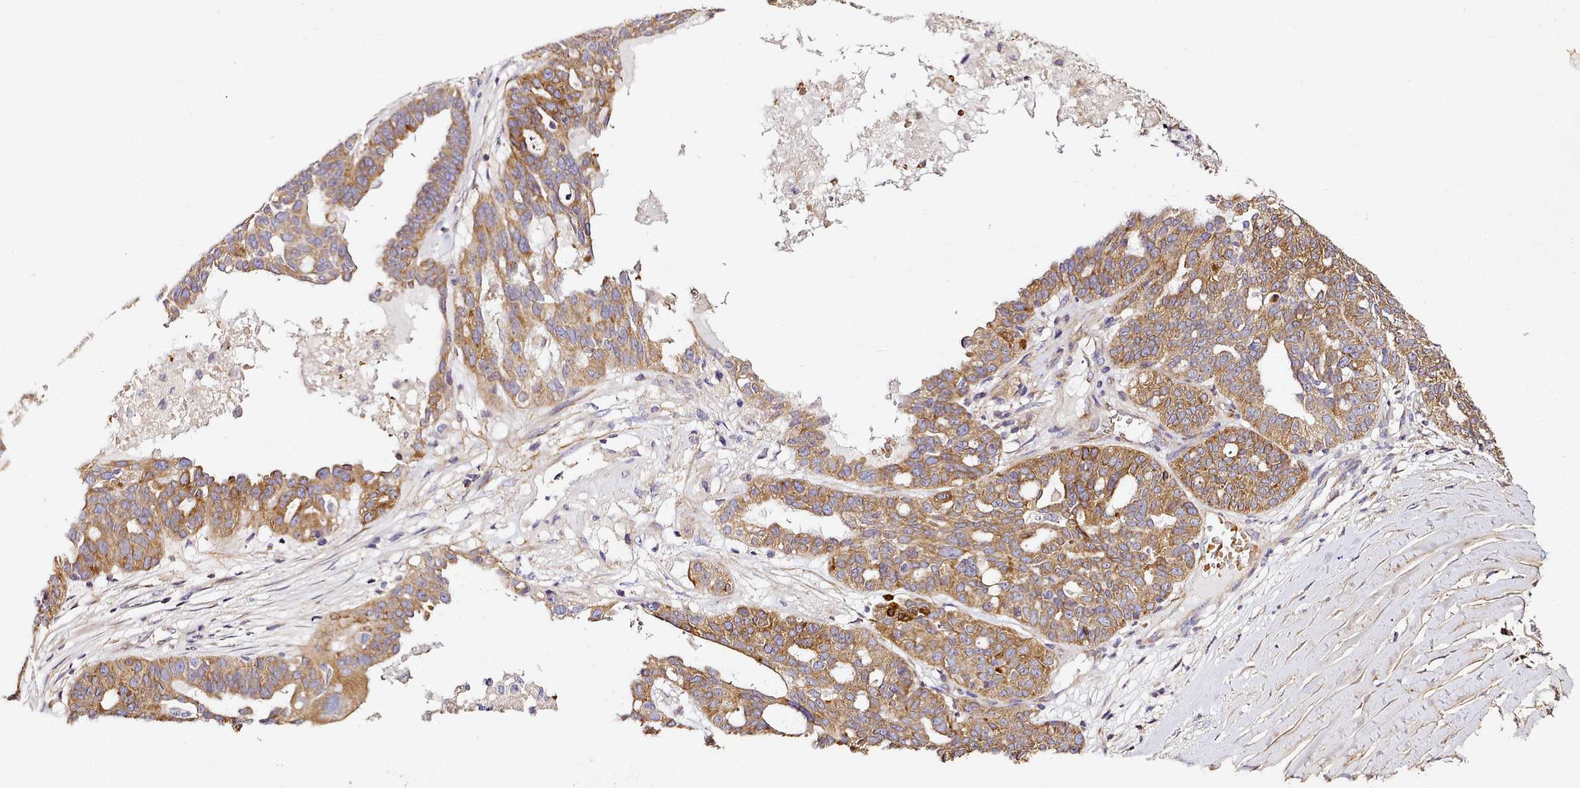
{"staining": {"intensity": "moderate", "quantity": ">75%", "location": "cytoplasmic/membranous"}, "tissue": "ovarian cancer", "cell_type": "Tumor cells", "image_type": "cancer", "snomed": [{"axis": "morphology", "description": "Cystadenocarcinoma, serous, NOS"}, {"axis": "topography", "description": "Ovary"}], "caption": "A brown stain shows moderate cytoplasmic/membranous positivity of a protein in human ovarian cancer tumor cells.", "gene": "NBPF1", "patient": {"sex": "female", "age": 59}}